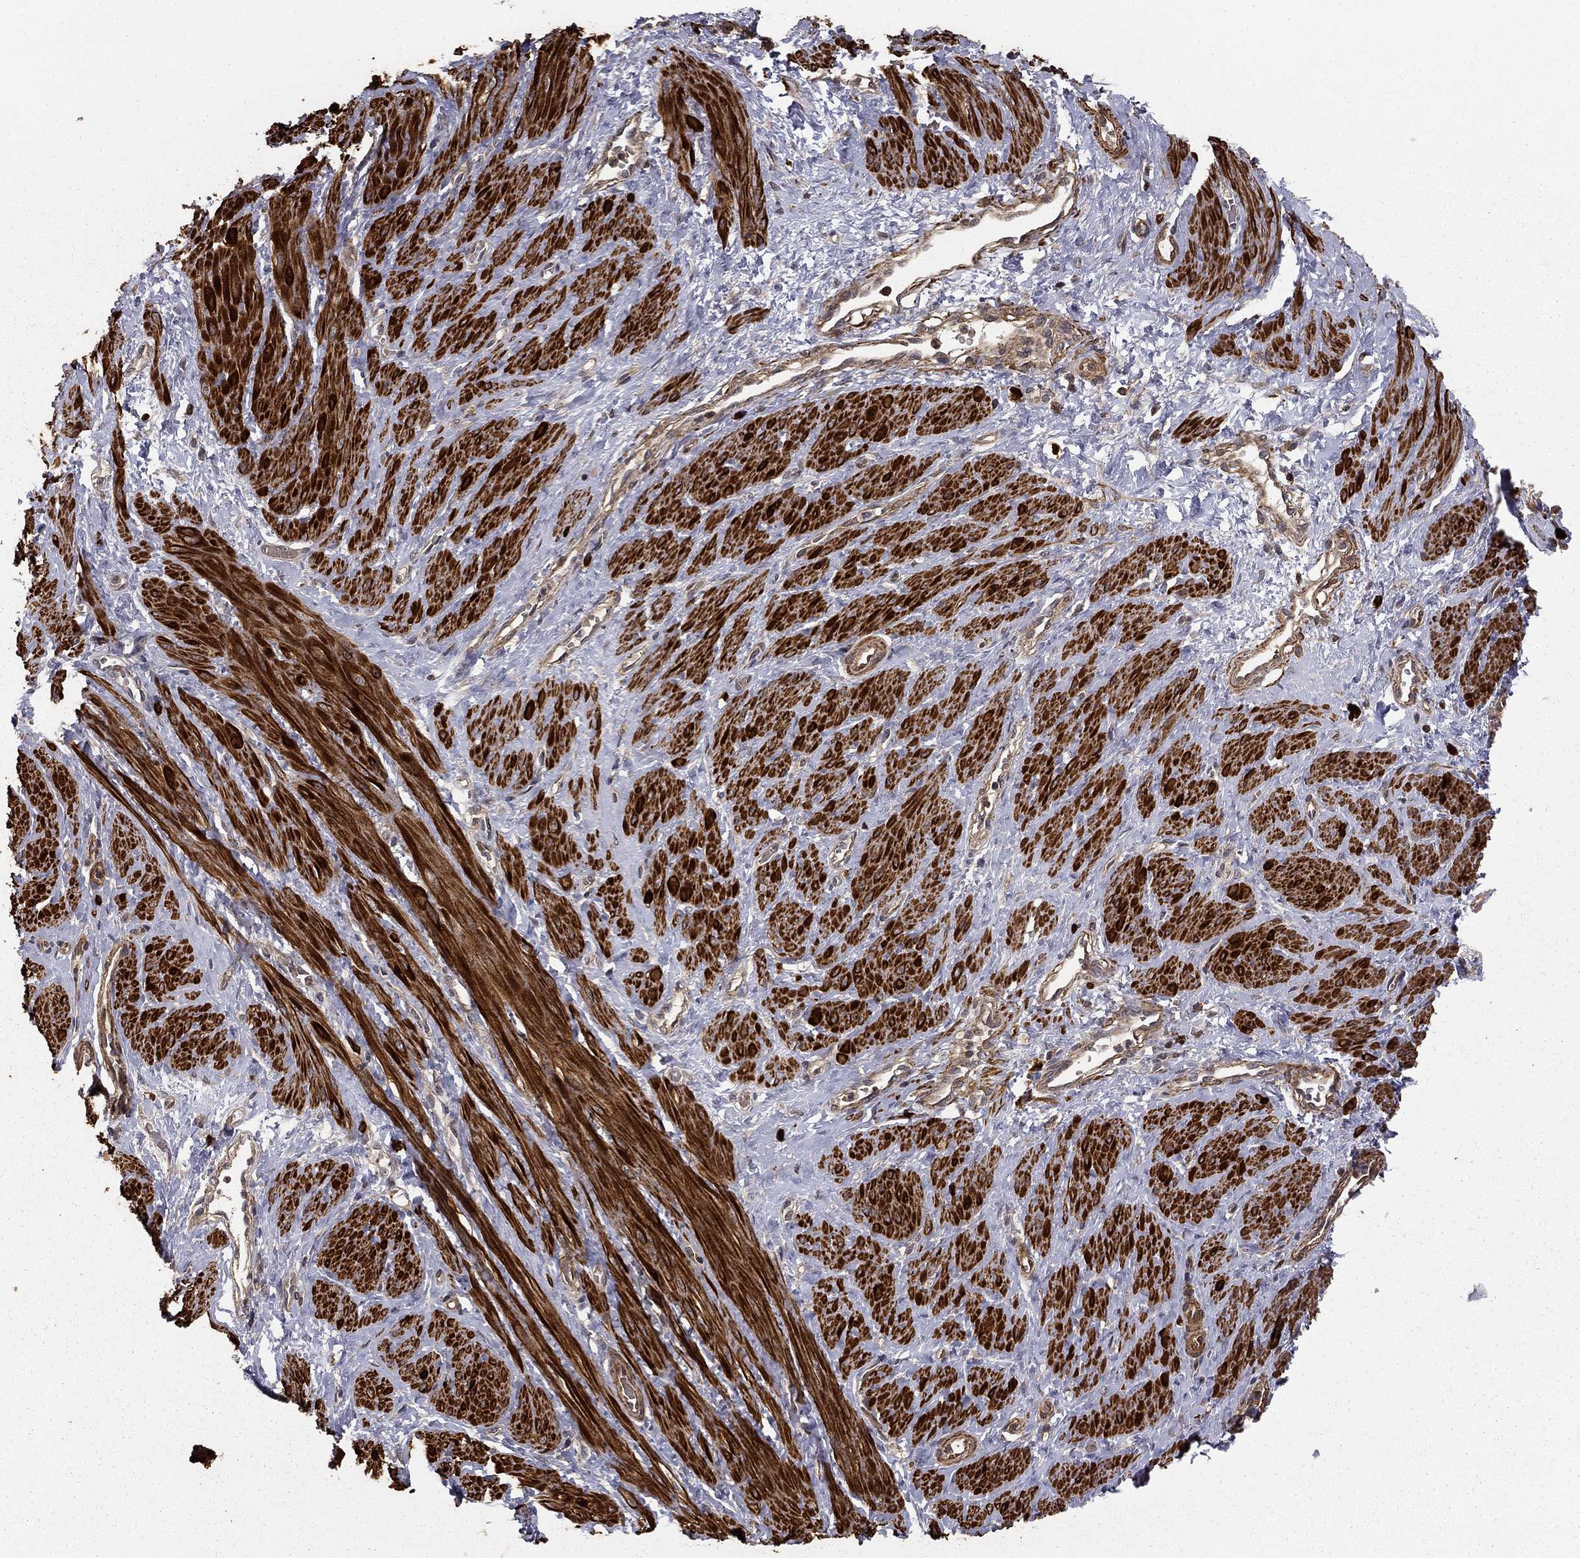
{"staining": {"intensity": "strong", "quantity": ">75%", "location": "cytoplasmic/membranous"}, "tissue": "smooth muscle", "cell_type": "Smooth muscle cells", "image_type": "normal", "snomed": [{"axis": "morphology", "description": "Normal tissue, NOS"}, {"axis": "topography", "description": "Smooth muscle"}, {"axis": "topography", "description": "Uterus"}], "caption": "Protein staining displays strong cytoplasmic/membranous staining in about >75% of smooth muscle cells in benign smooth muscle.", "gene": "HABP4", "patient": {"sex": "female", "age": 39}}